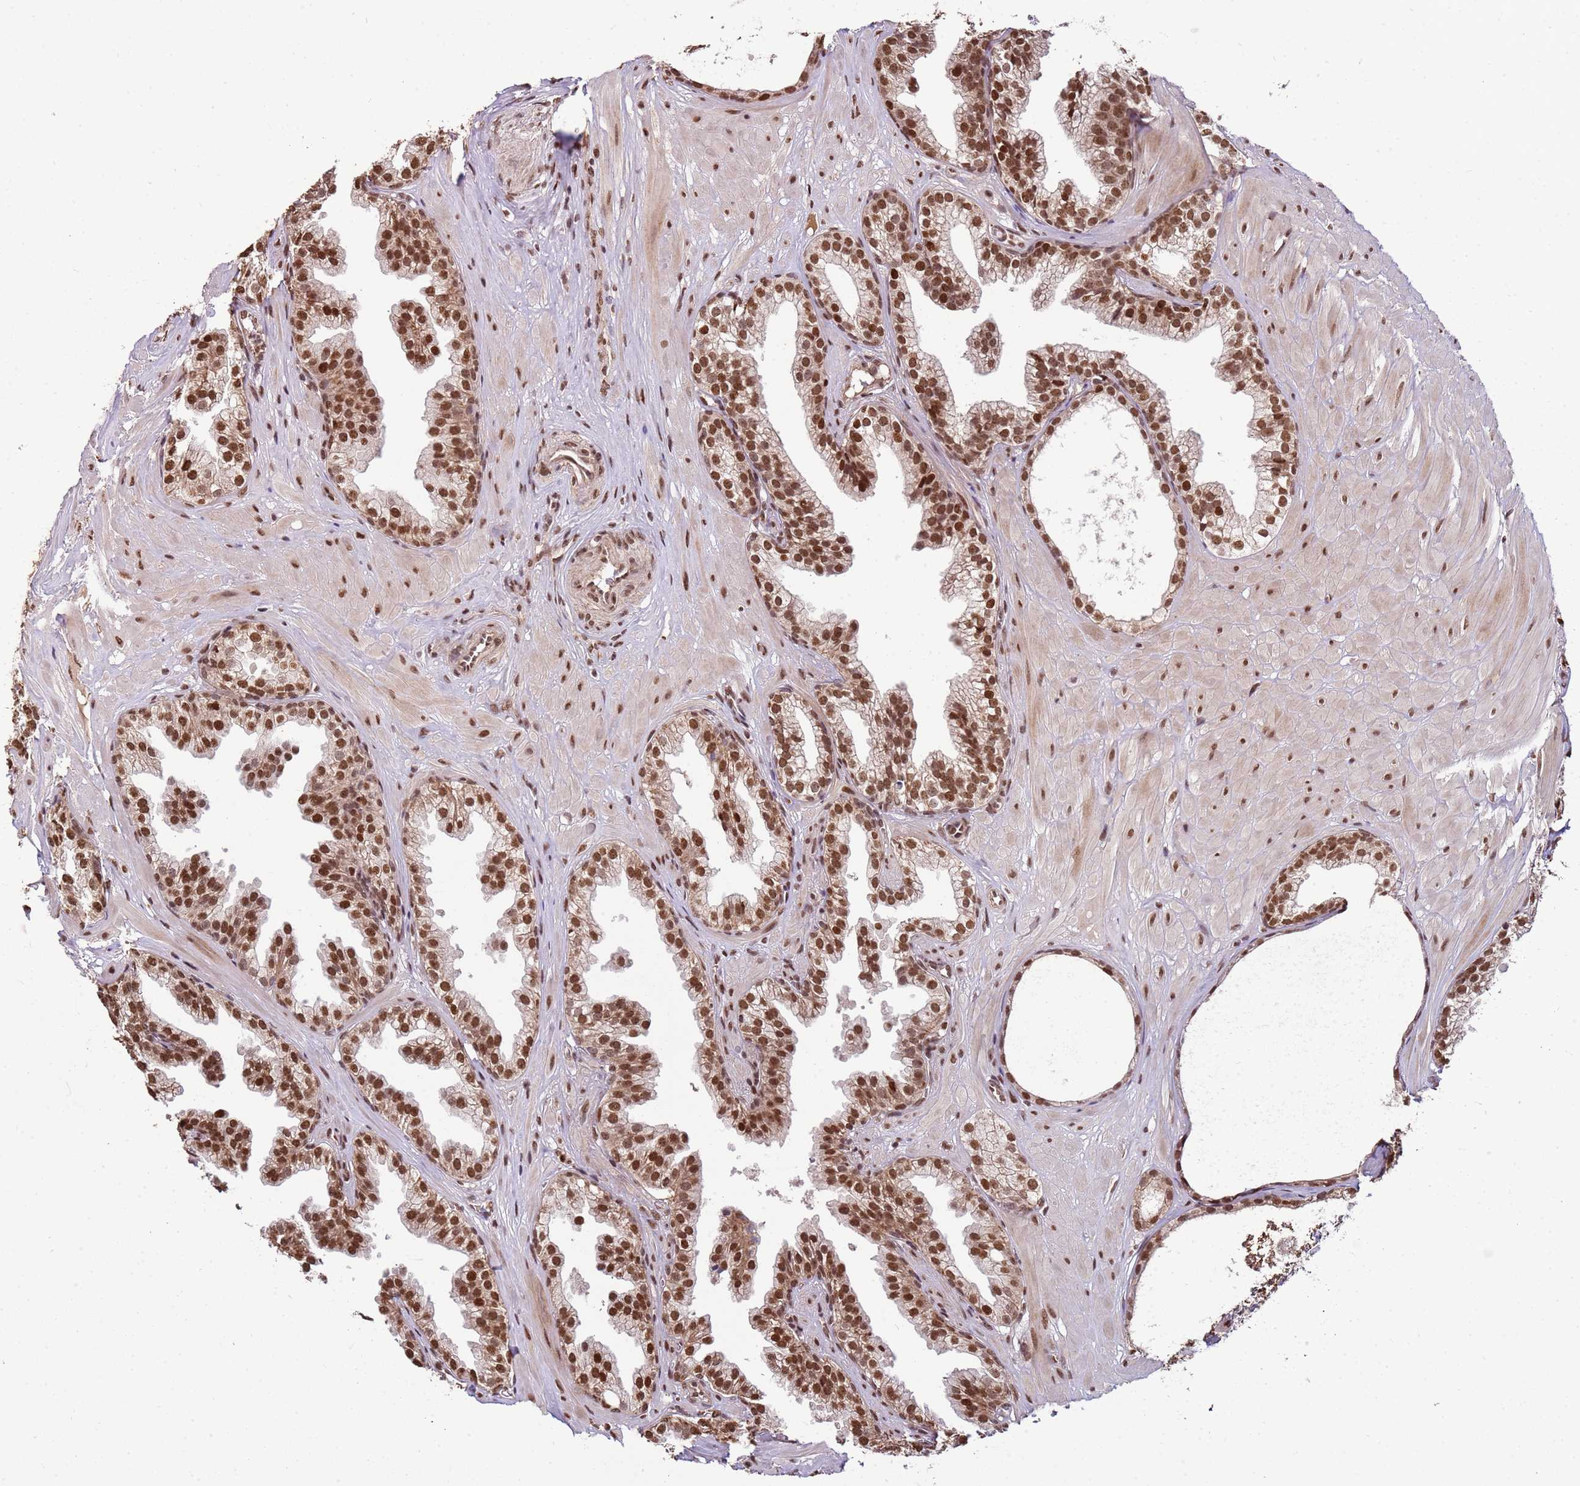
{"staining": {"intensity": "strong", "quantity": ">75%", "location": "nuclear"}, "tissue": "prostate", "cell_type": "Glandular cells", "image_type": "normal", "snomed": [{"axis": "morphology", "description": "Normal tissue, NOS"}, {"axis": "topography", "description": "Prostate"}, {"axis": "topography", "description": "Peripheral nerve tissue"}], "caption": "Immunohistochemistry (IHC) histopathology image of normal prostate stained for a protein (brown), which reveals high levels of strong nuclear staining in about >75% of glandular cells.", "gene": "ZBTB12", "patient": {"sex": "male", "age": 55}}